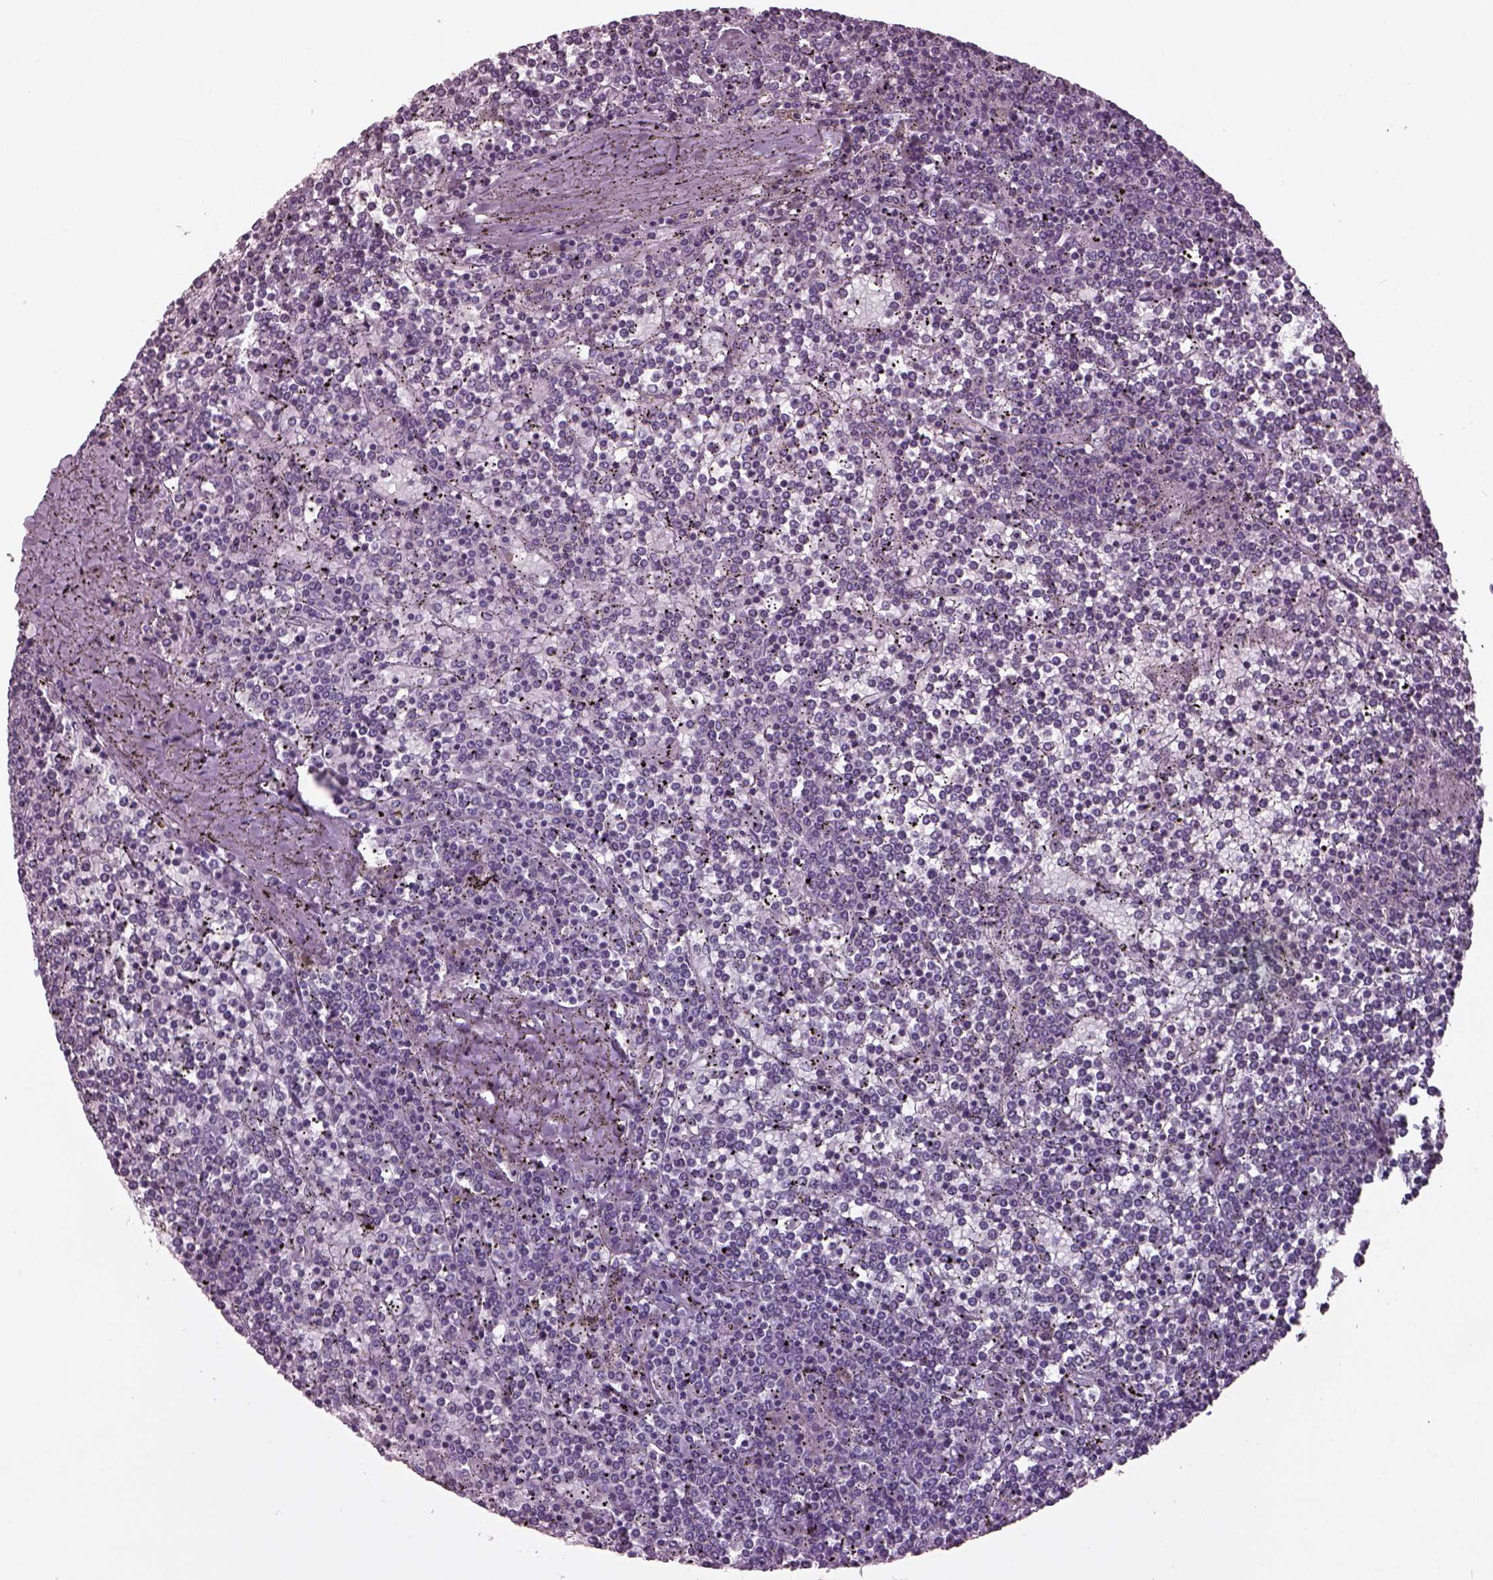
{"staining": {"intensity": "negative", "quantity": "none", "location": "none"}, "tissue": "lymphoma", "cell_type": "Tumor cells", "image_type": "cancer", "snomed": [{"axis": "morphology", "description": "Malignant lymphoma, non-Hodgkin's type, Low grade"}, {"axis": "topography", "description": "Spleen"}], "caption": "Immunohistochemistry (IHC) histopathology image of lymphoma stained for a protein (brown), which displays no positivity in tumor cells. Nuclei are stained in blue.", "gene": "OPTC", "patient": {"sex": "female", "age": 19}}